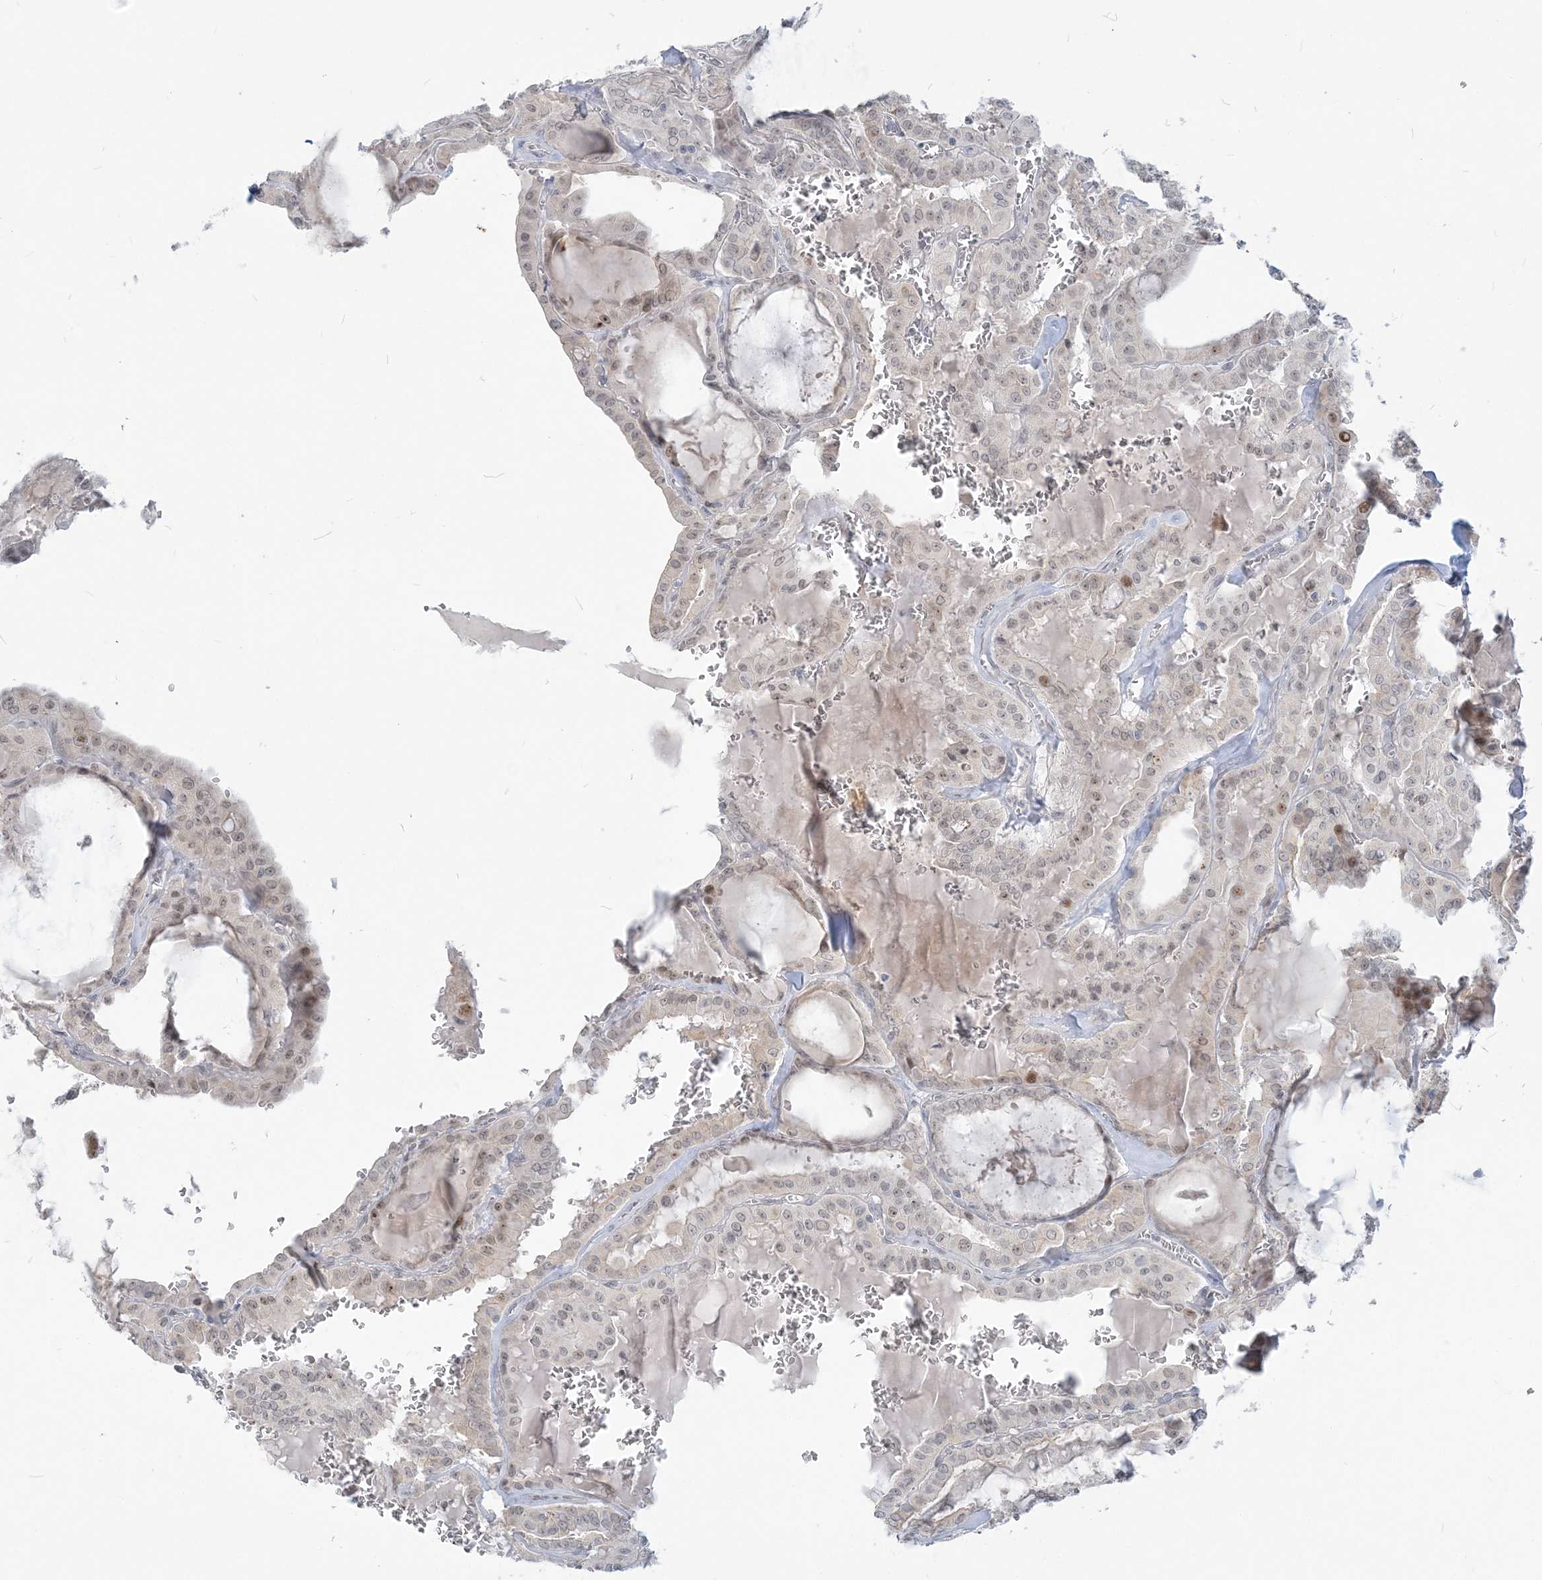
{"staining": {"intensity": "weak", "quantity": "<25%", "location": "nuclear"}, "tissue": "thyroid cancer", "cell_type": "Tumor cells", "image_type": "cancer", "snomed": [{"axis": "morphology", "description": "Papillary adenocarcinoma, NOS"}, {"axis": "topography", "description": "Thyroid gland"}], "caption": "An immunohistochemistry (IHC) histopathology image of thyroid cancer (papillary adenocarcinoma) is shown. There is no staining in tumor cells of thyroid cancer (papillary adenocarcinoma).", "gene": "SDAD1", "patient": {"sex": "male", "age": 52}}